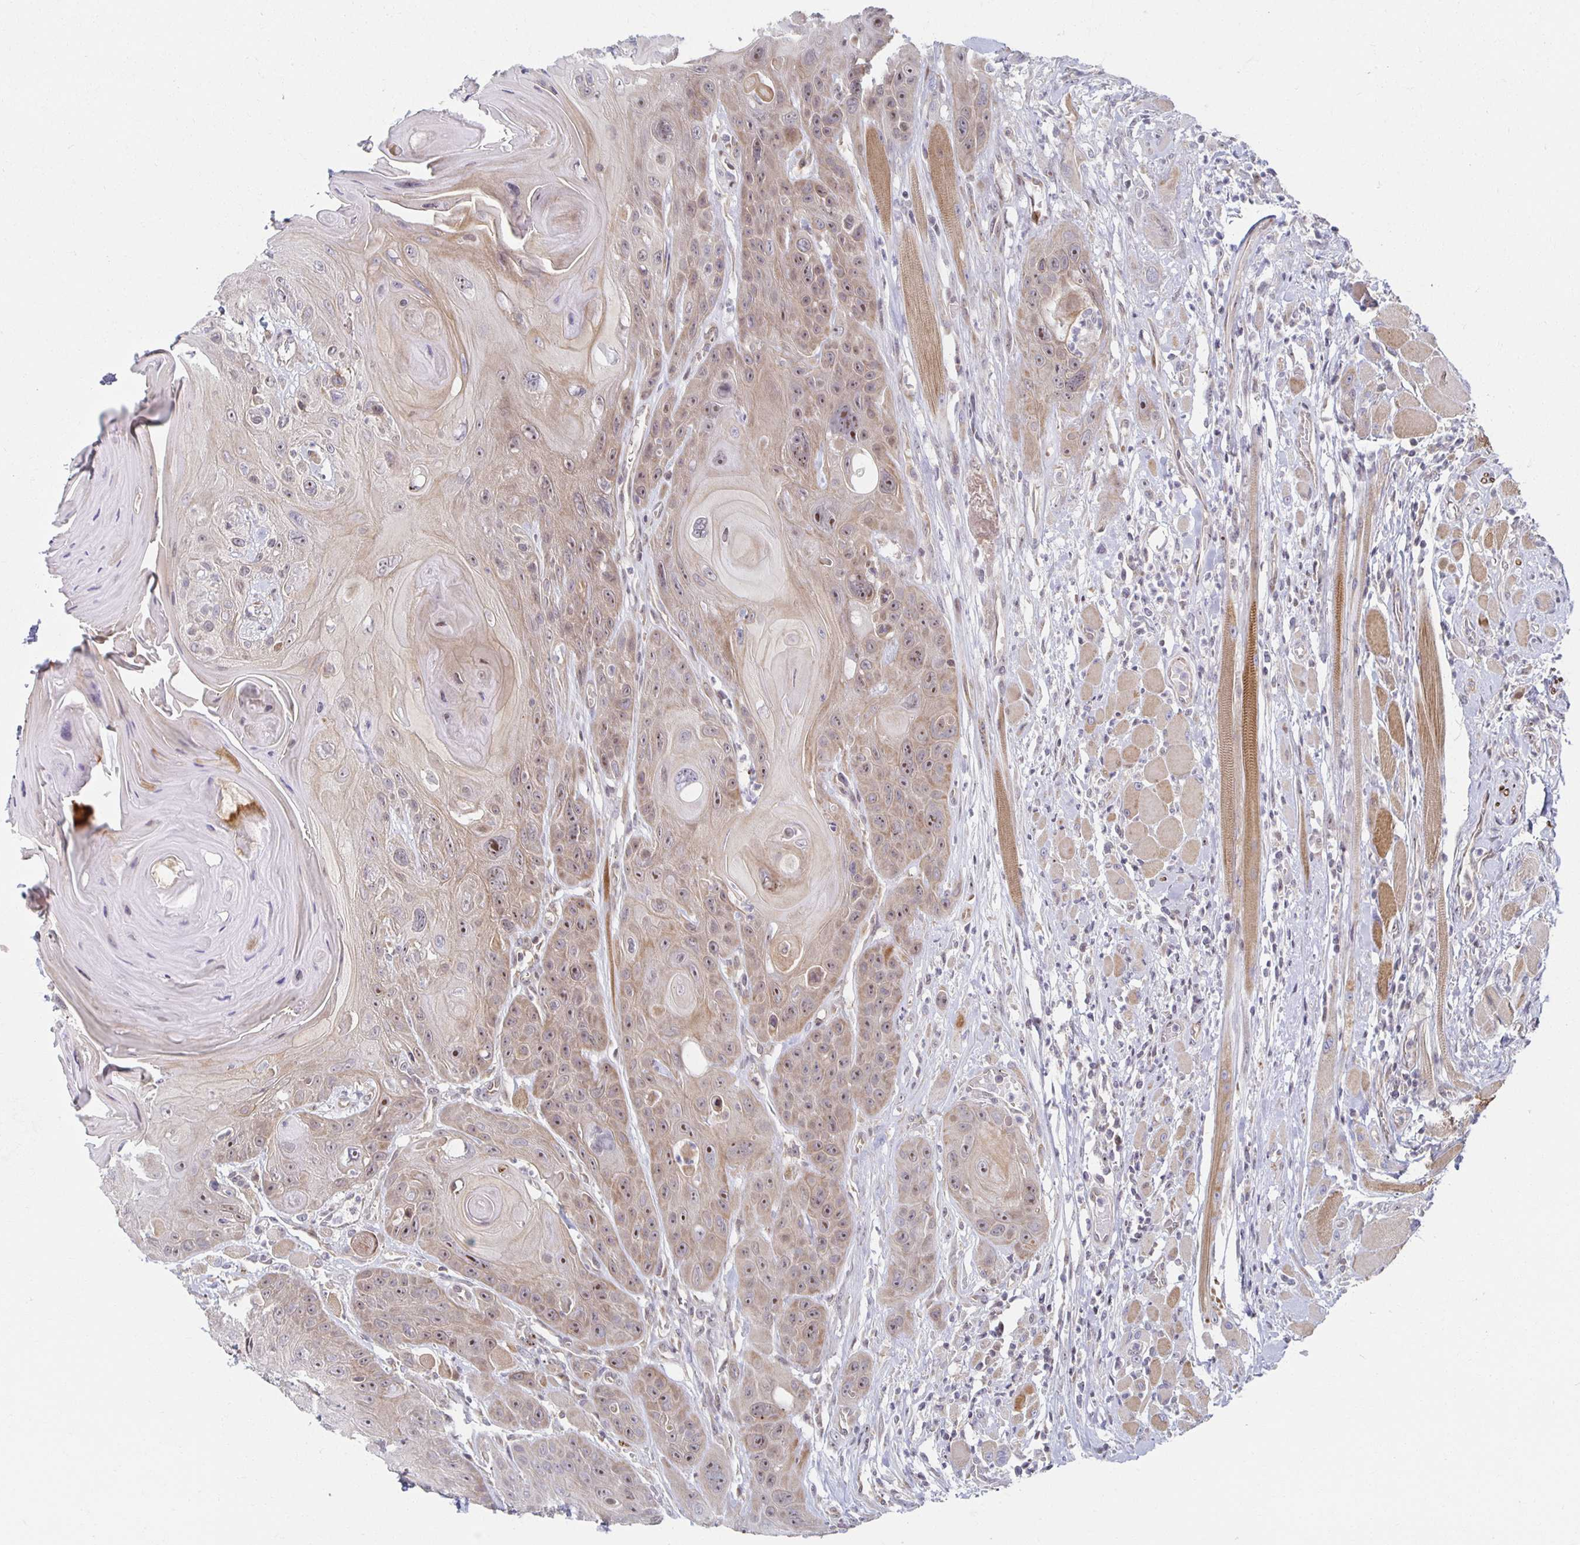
{"staining": {"intensity": "moderate", "quantity": "25%-75%", "location": "cytoplasmic/membranous,nuclear"}, "tissue": "head and neck cancer", "cell_type": "Tumor cells", "image_type": "cancer", "snomed": [{"axis": "morphology", "description": "Squamous cell carcinoma, NOS"}, {"axis": "topography", "description": "Head-Neck"}], "caption": "There is medium levels of moderate cytoplasmic/membranous and nuclear expression in tumor cells of head and neck squamous cell carcinoma, as demonstrated by immunohistochemical staining (brown color).", "gene": "HCFC1R1", "patient": {"sex": "female", "age": 59}}